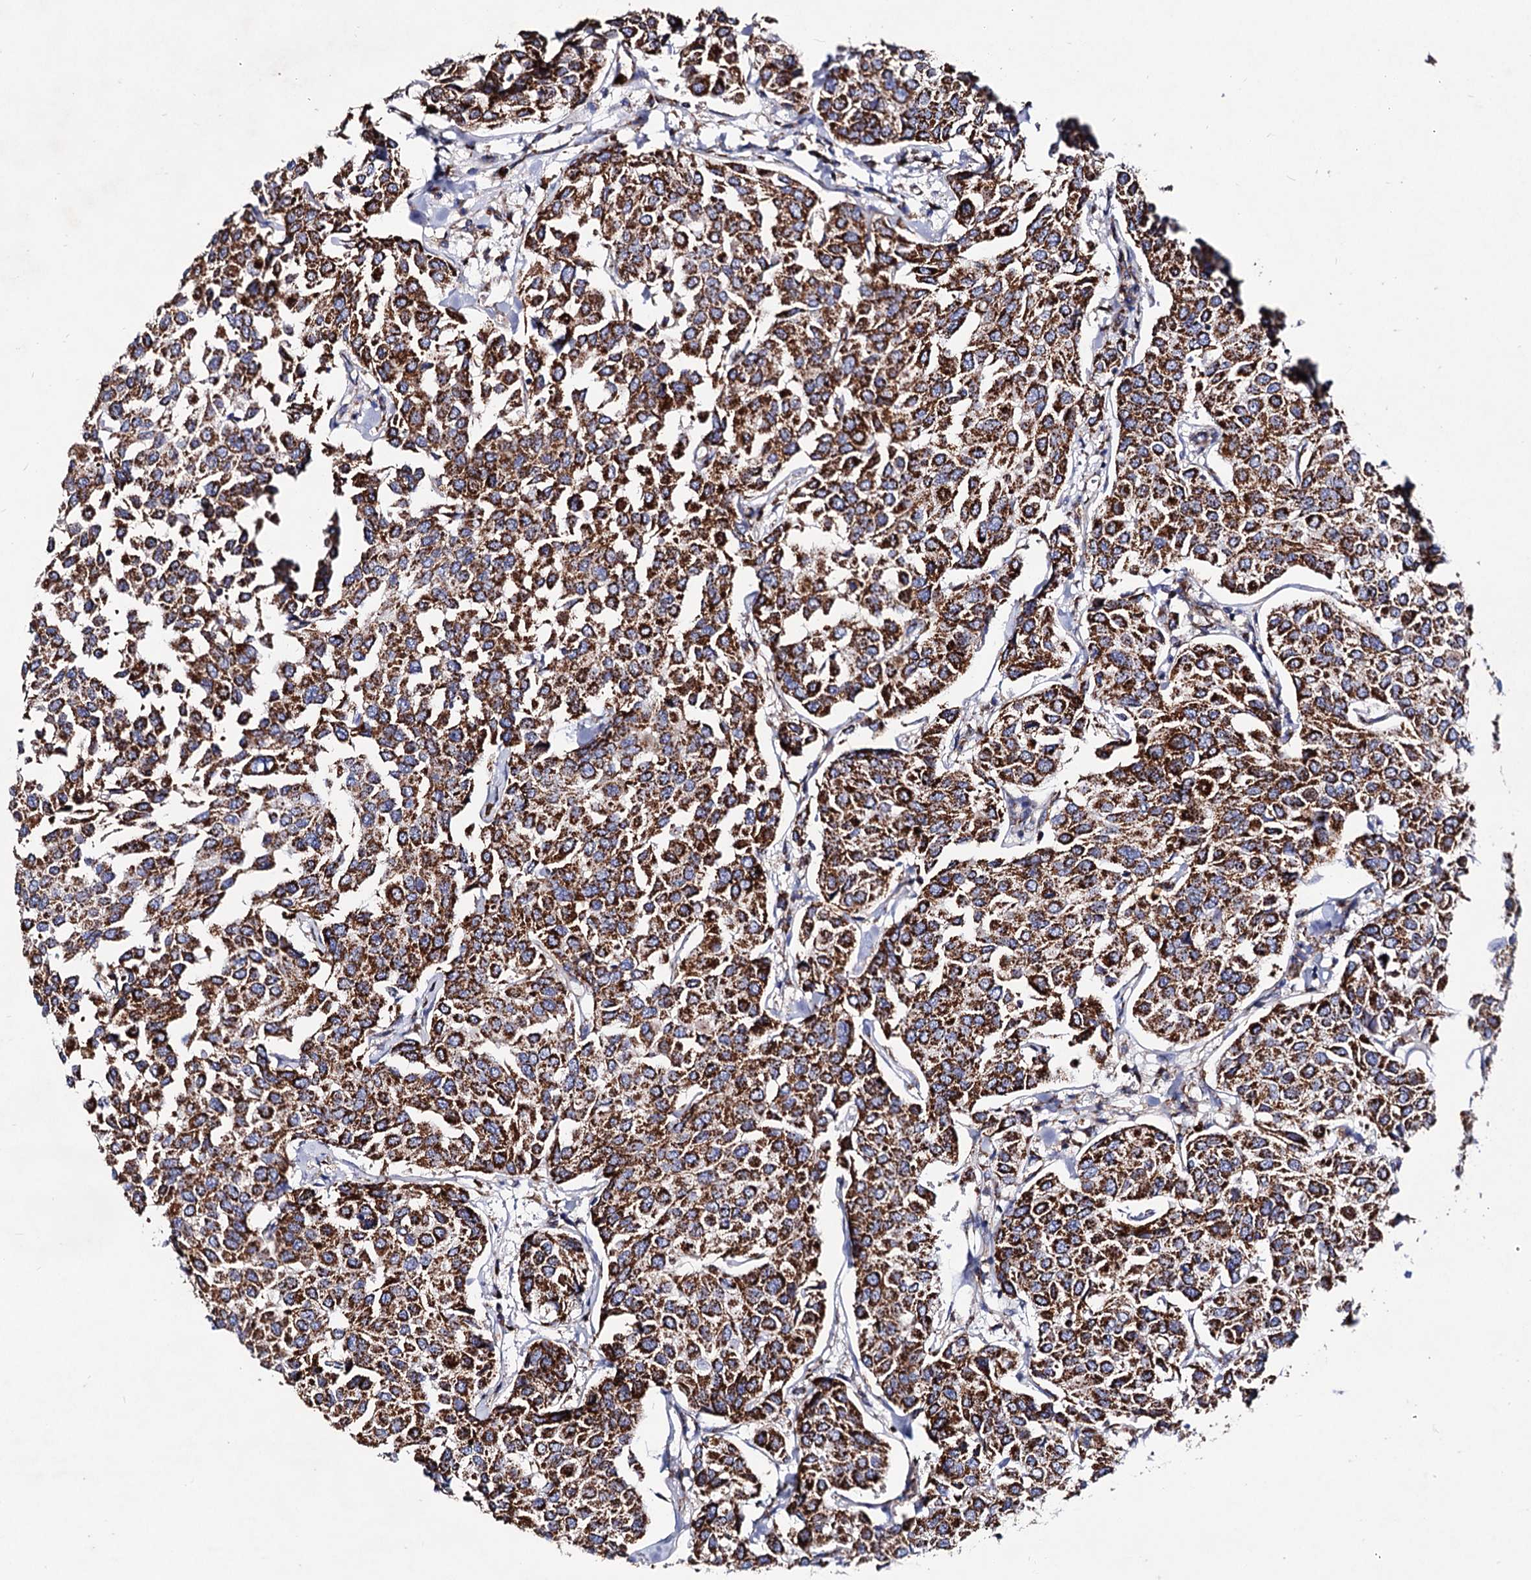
{"staining": {"intensity": "strong", "quantity": ">75%", "location": "cytoplasmic/membranous"}, "tissue": "breast cancer", "cell_type": "Tumor cells", "image_type": "cancer", "snomed": [{"axis": "morphology", "description": "Duct carcinoma"}, {"axis": "topography", "description": "Breast"}], "caption": "A brown stain highlights strong cytoplasmic/membranous positivity of a protein in invasive ductal carcinoma (breast) tumor cells.", "gene": "ACAD9", "patient": {"sex": "female", "age": 55}}